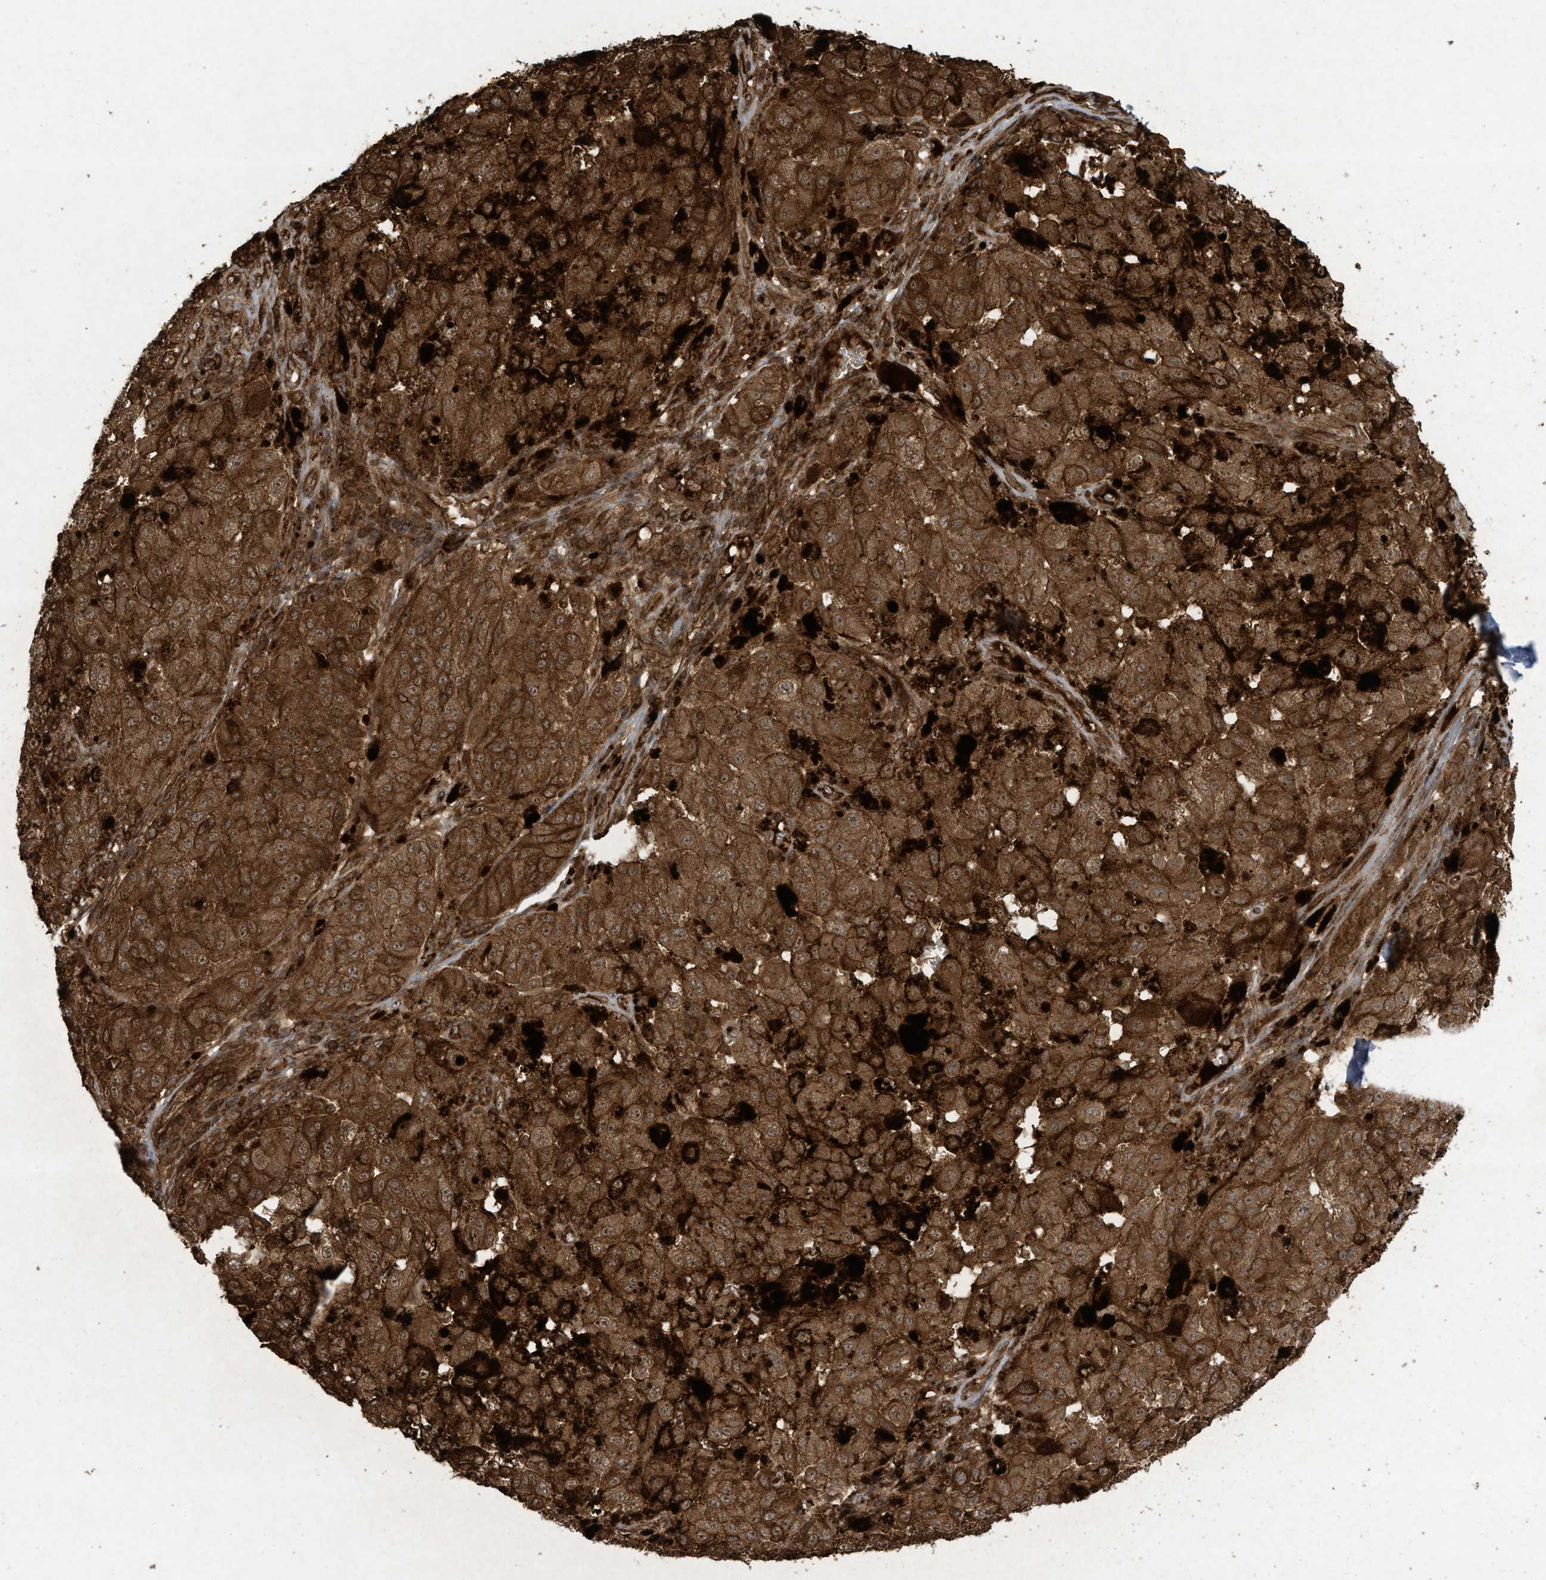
{"staining": {"intensity": "strong", "quantity": ">75%", "location": "cytoplasmic/membranous"}, "tissue": "melanoma", "cell_type": "Tumor cells", "image_type": "cancer", "snomed": [{"axis": "morphology", "description": "Malignant melanoma, NOS"}, {"axis": "topography", "description": "Skin"}], "caption": "This is a micrograph of IHC staining of melanoma, which shows strong positivity in the cytoplasmic/membranous of tumor cells.", "gene": "DDIT4", "patient": {"sex": "female", "age": 64}}